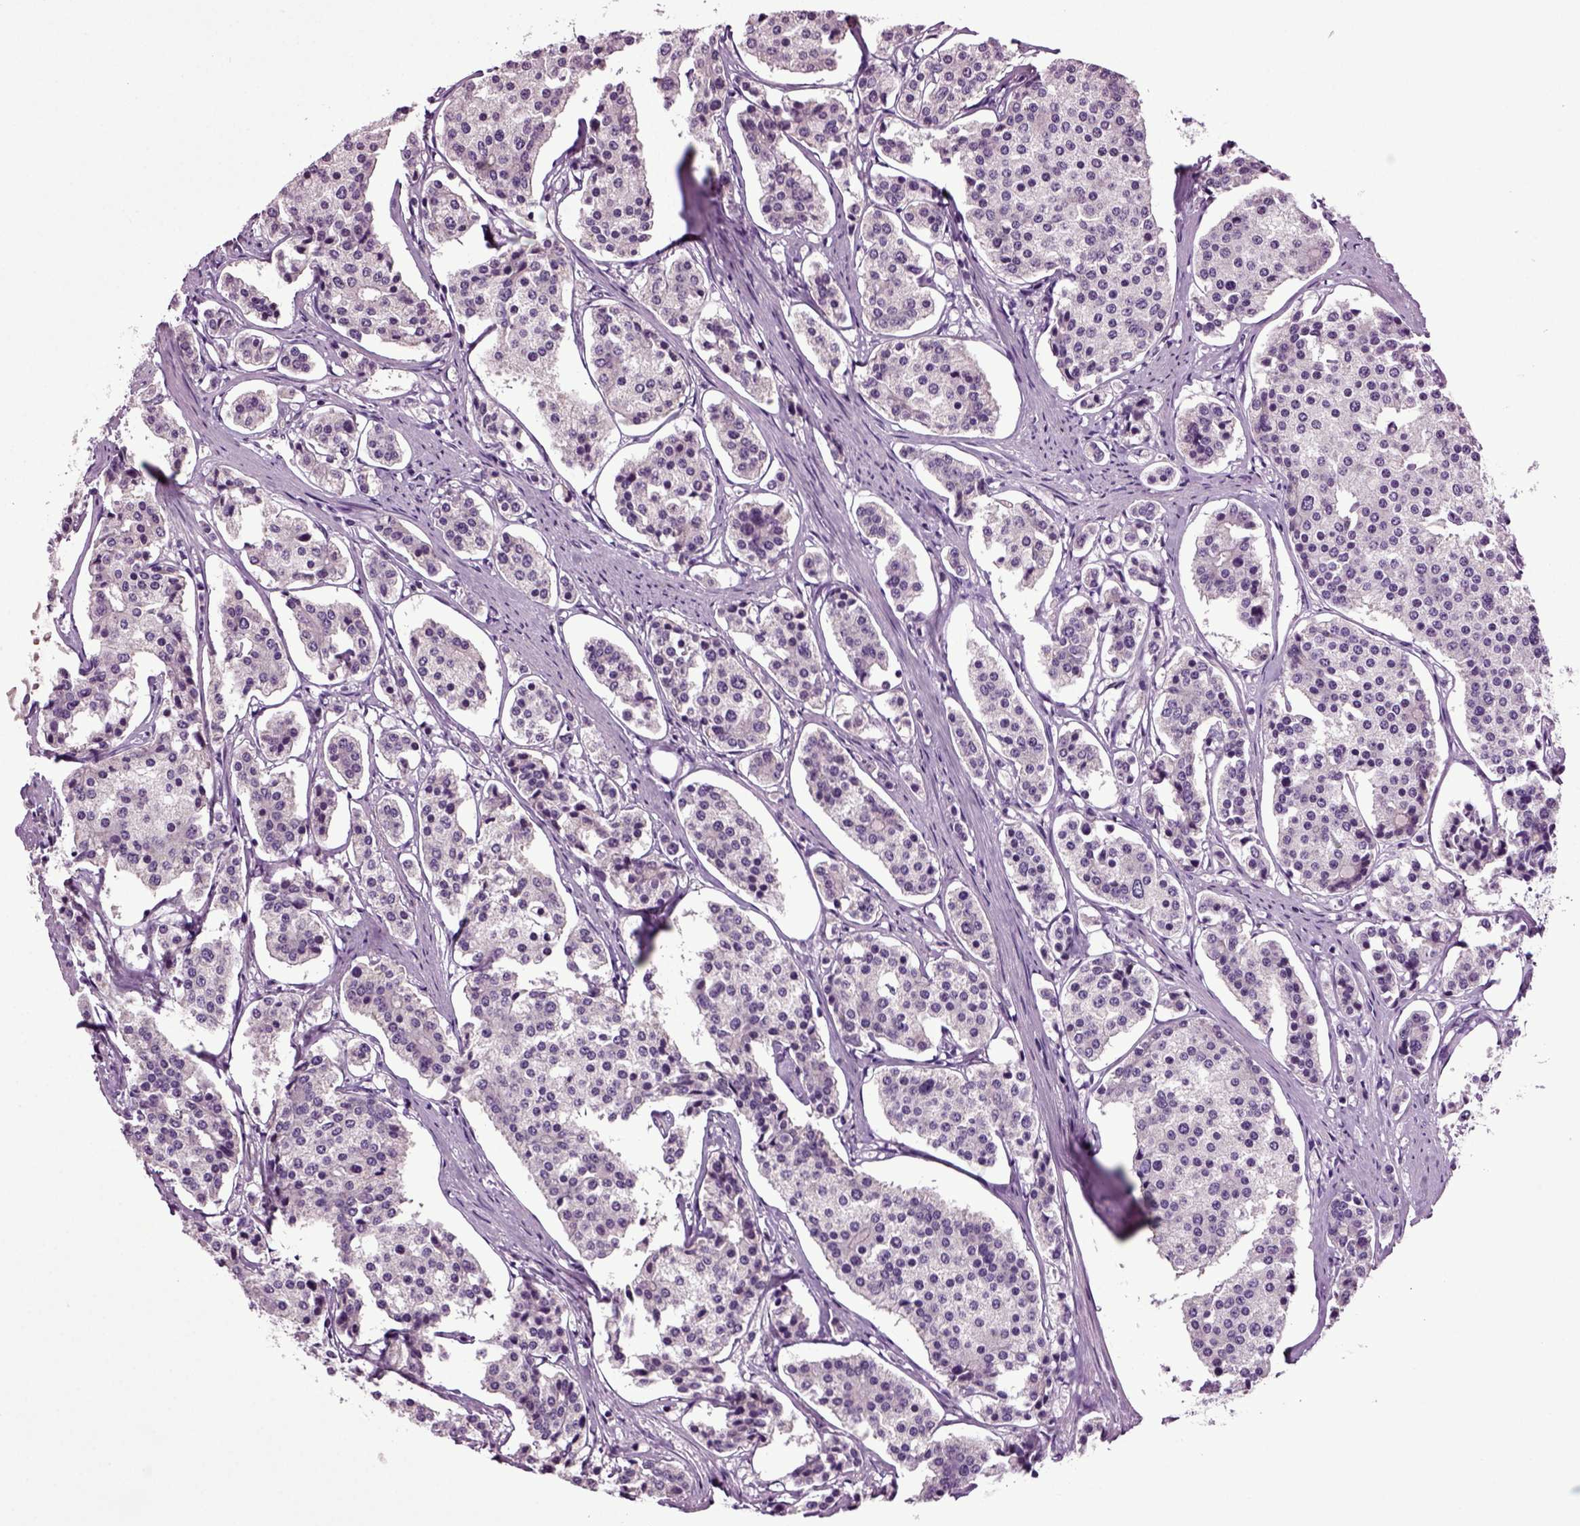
{"staining": {"intensity": "negative", "quantity": "none", "location": "none"}, "tissue": "carcinoid", "cell_type": "Tumor cells", "image_type": "cancer", "snomed": [{"axis": "morphology", "description": "Carcinoid, malignant, NOS"}, {"axis": "topography", "description": "Small intestine"}], "caption": "A micrograph of carcinoid stained for a protein reveals no brown staining in tumor cells.", "gene": "FGF11", "patient": {"sex": "female", "age": 65}}